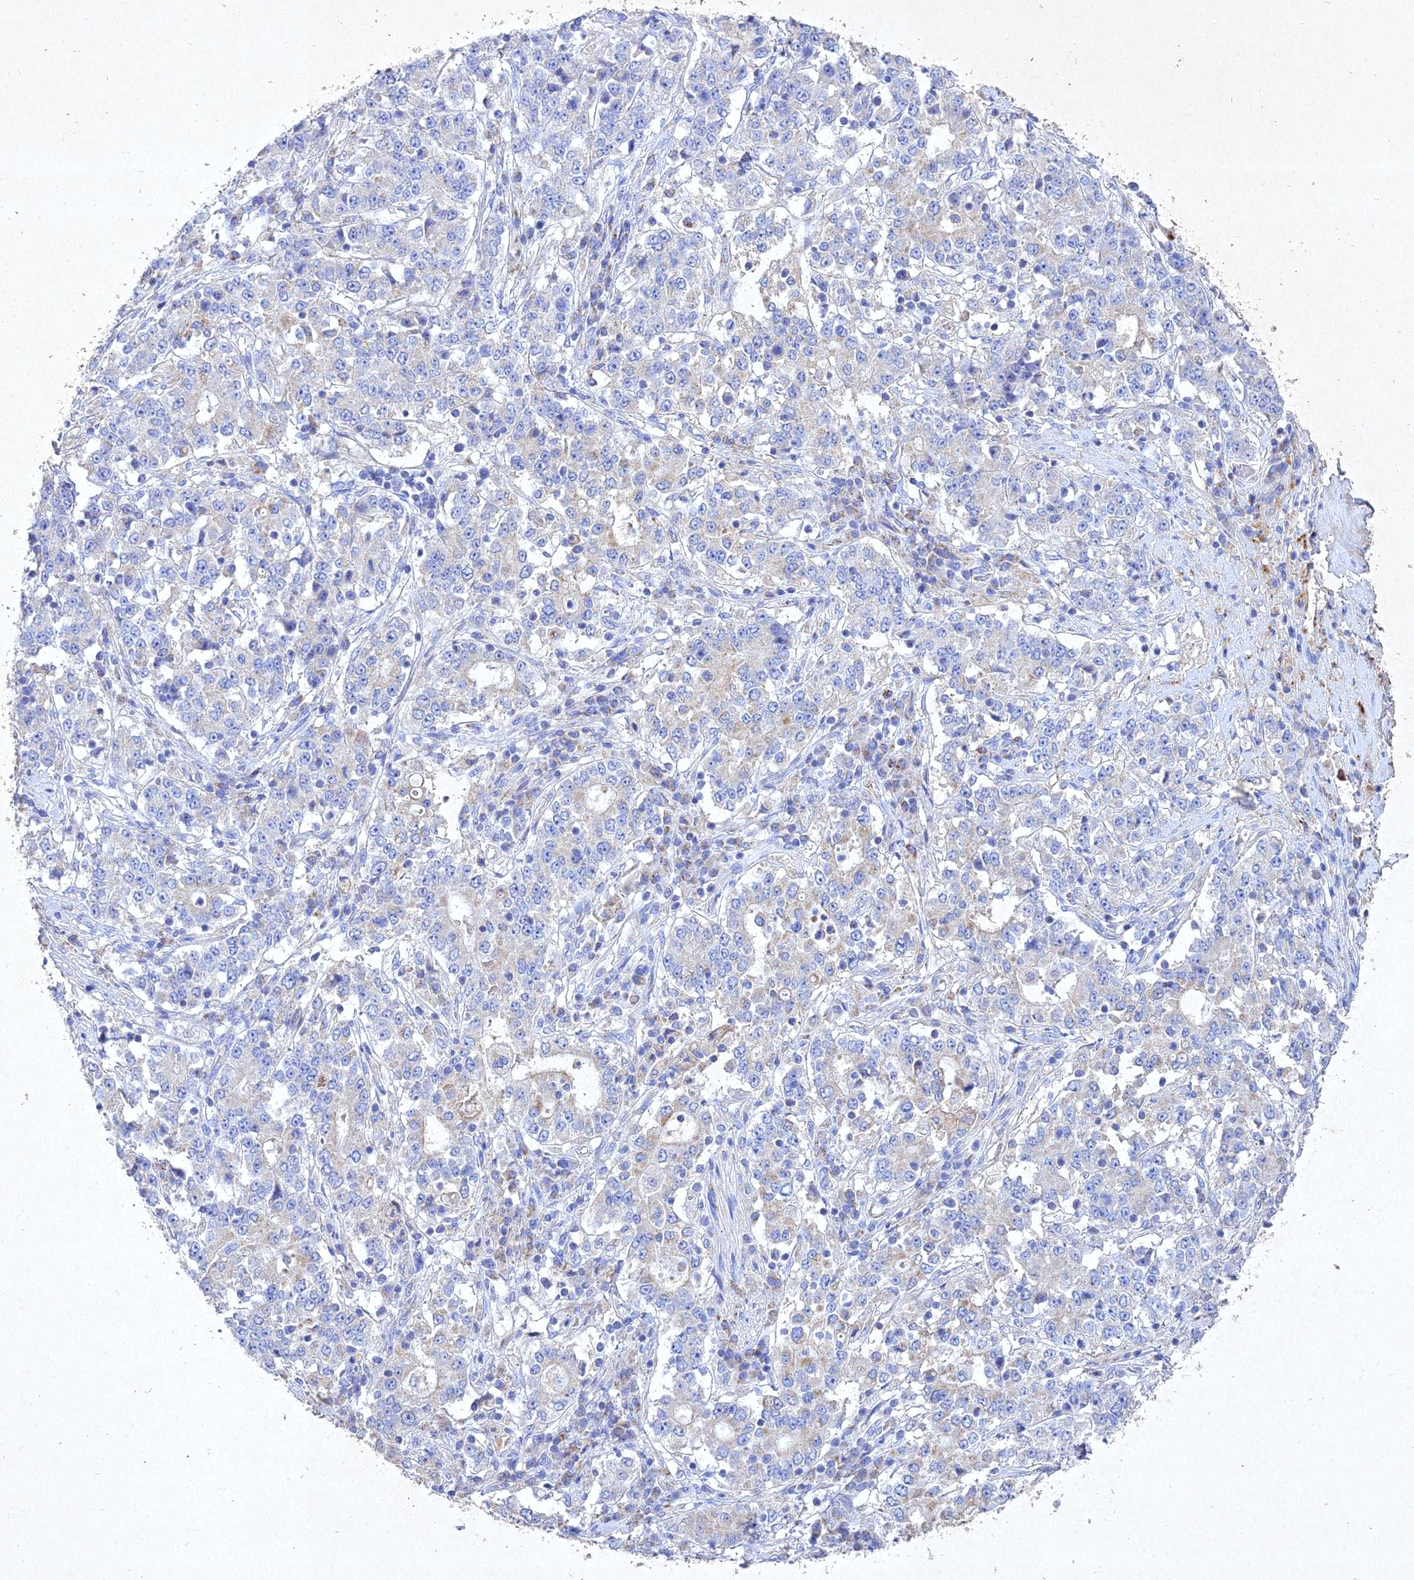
{"staining": {"intensity": "negative", "quantity": "none", "location": "none"}, "tissue": "stomach cancer", "cell_type": "Tumor cells", "image_type": "cancer", "snomed": [{"axis": "morphology", "description": "Adenocarcinoma, NOS"}, {"axis": "topography", "description": "Stomach"}], "caption": "Human stomach cancer (adenocarcinoma) stained for a protein using immunohistochemistry (IHC) displays no positivity in tumor cells.", "gene": "NDUFV1", "patient": {"sex": "male", "age": 59}}